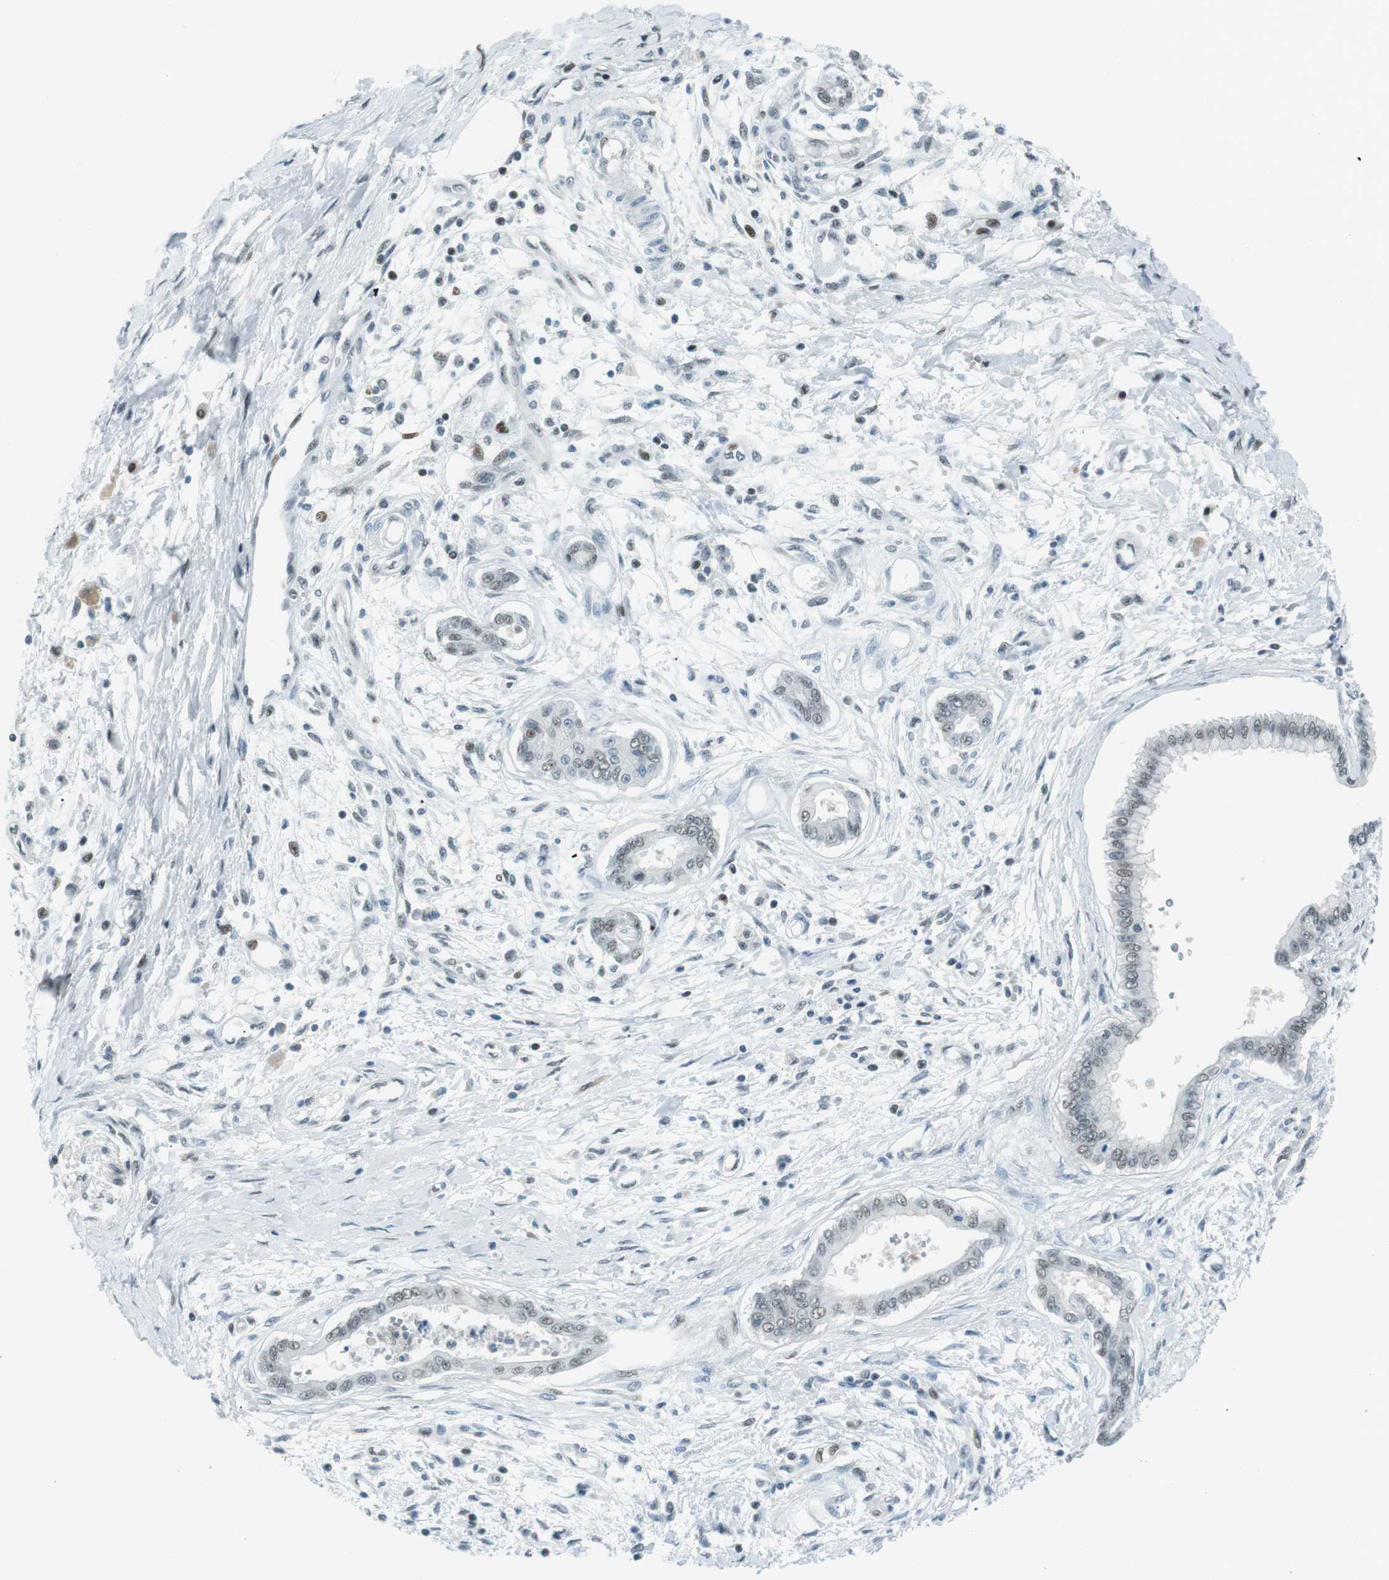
{"staining": {"intensity": "weak", "quantity": "<25%", "location": "nuclear"}, "tissue": "pancreatic cancer", "cell_type": "Tumor cells", "image_type": "cancer", "snomed": [{"axis": "morphology", "description": "Adenocarcinoma, NOS"}, {"axis": "topography", "description": "Pancreas"}], "caption": "The IHC histopathology image has no significant expression in tumor cells of pancreatic cancer (adenocarcinoma) tissue.", "gene": "PJA1", "patient": {"sex": "male", "age": 56}}